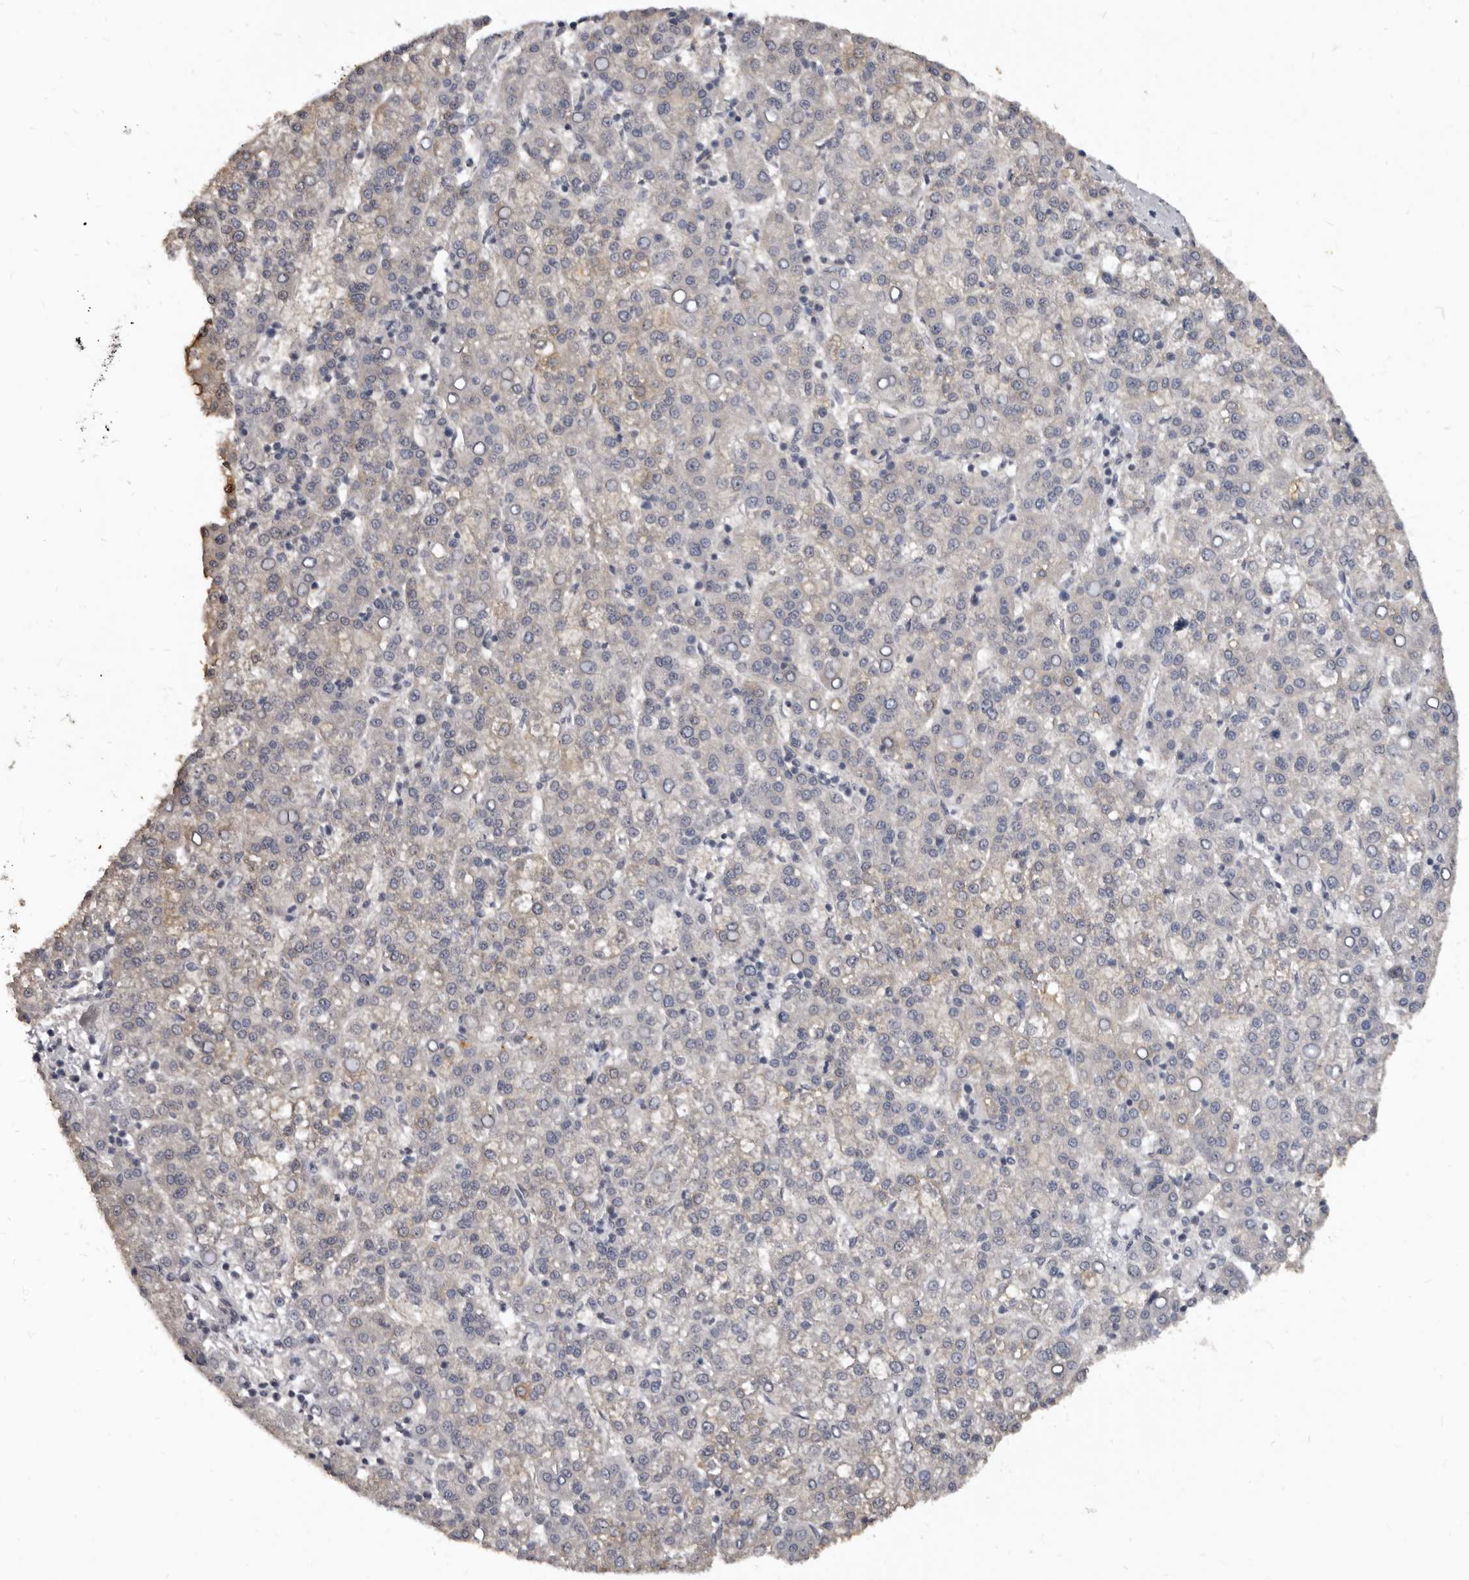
{"staining": {"intensity": "negative", "quantity": "none", "location": "none"}, "tissue": "liver cancer", "cell_type": "Tumor cells", "image_type": "cancer", "snomed": [{"axis": "morphology", "description": "Carcinoma, Hepatocellular, NOS"}, {"axis": "topography", "description": "Liver"}], "caption": "IHC photomicrograph of neoplastic tissue: liver hepatocellular carcinoma stained with DAB (3,3'-diaminobenzidine) displays no significant protein staining in tumor cells.", "gene": "SULT1E1", "patient": {"sex": "female", "age": 58}}